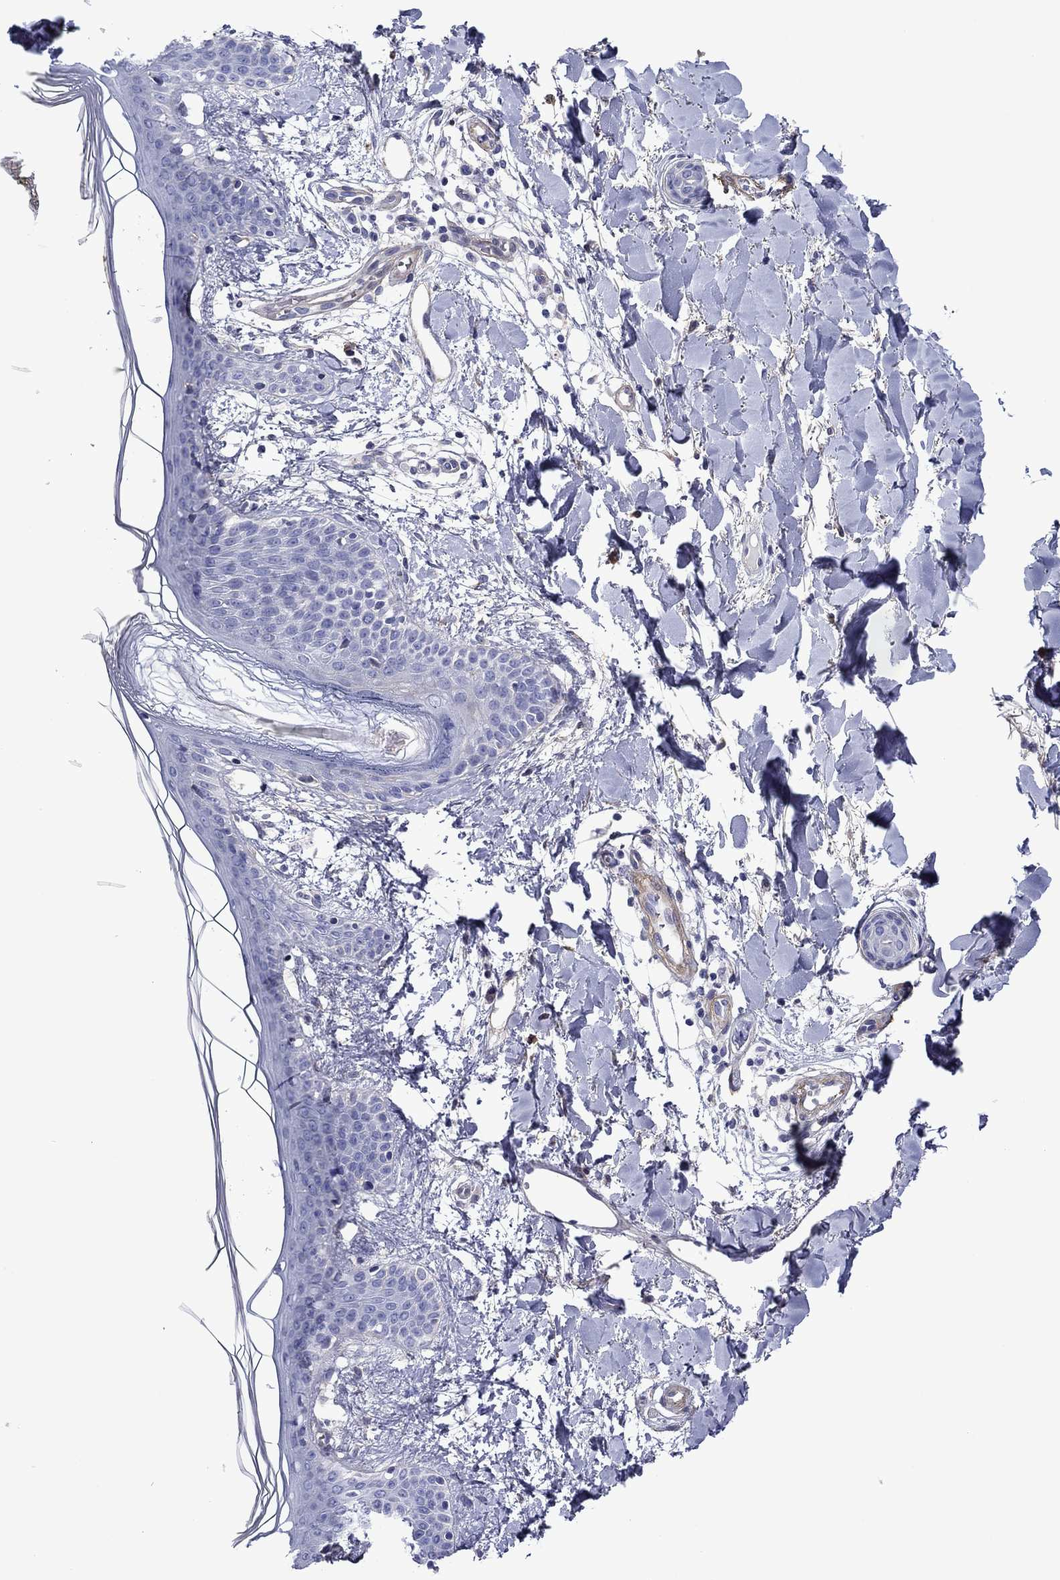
{"staining": {"intensity": "negative", "quantity": "none", "location": "none"}, "tissue": "skin", "cell_type": "Fibroblasts", "image_type": "normal", "snomed": [{"axis": "morphology", "description": "Normal tissue, NOS"}, {"axis": "topography", "description": "Skin"}], "caption": "Image shows no significant protein staining in fibroblasts of normal skin.", "gene": "HSPG2", "patient": {"sex": "female", "age": 34}}